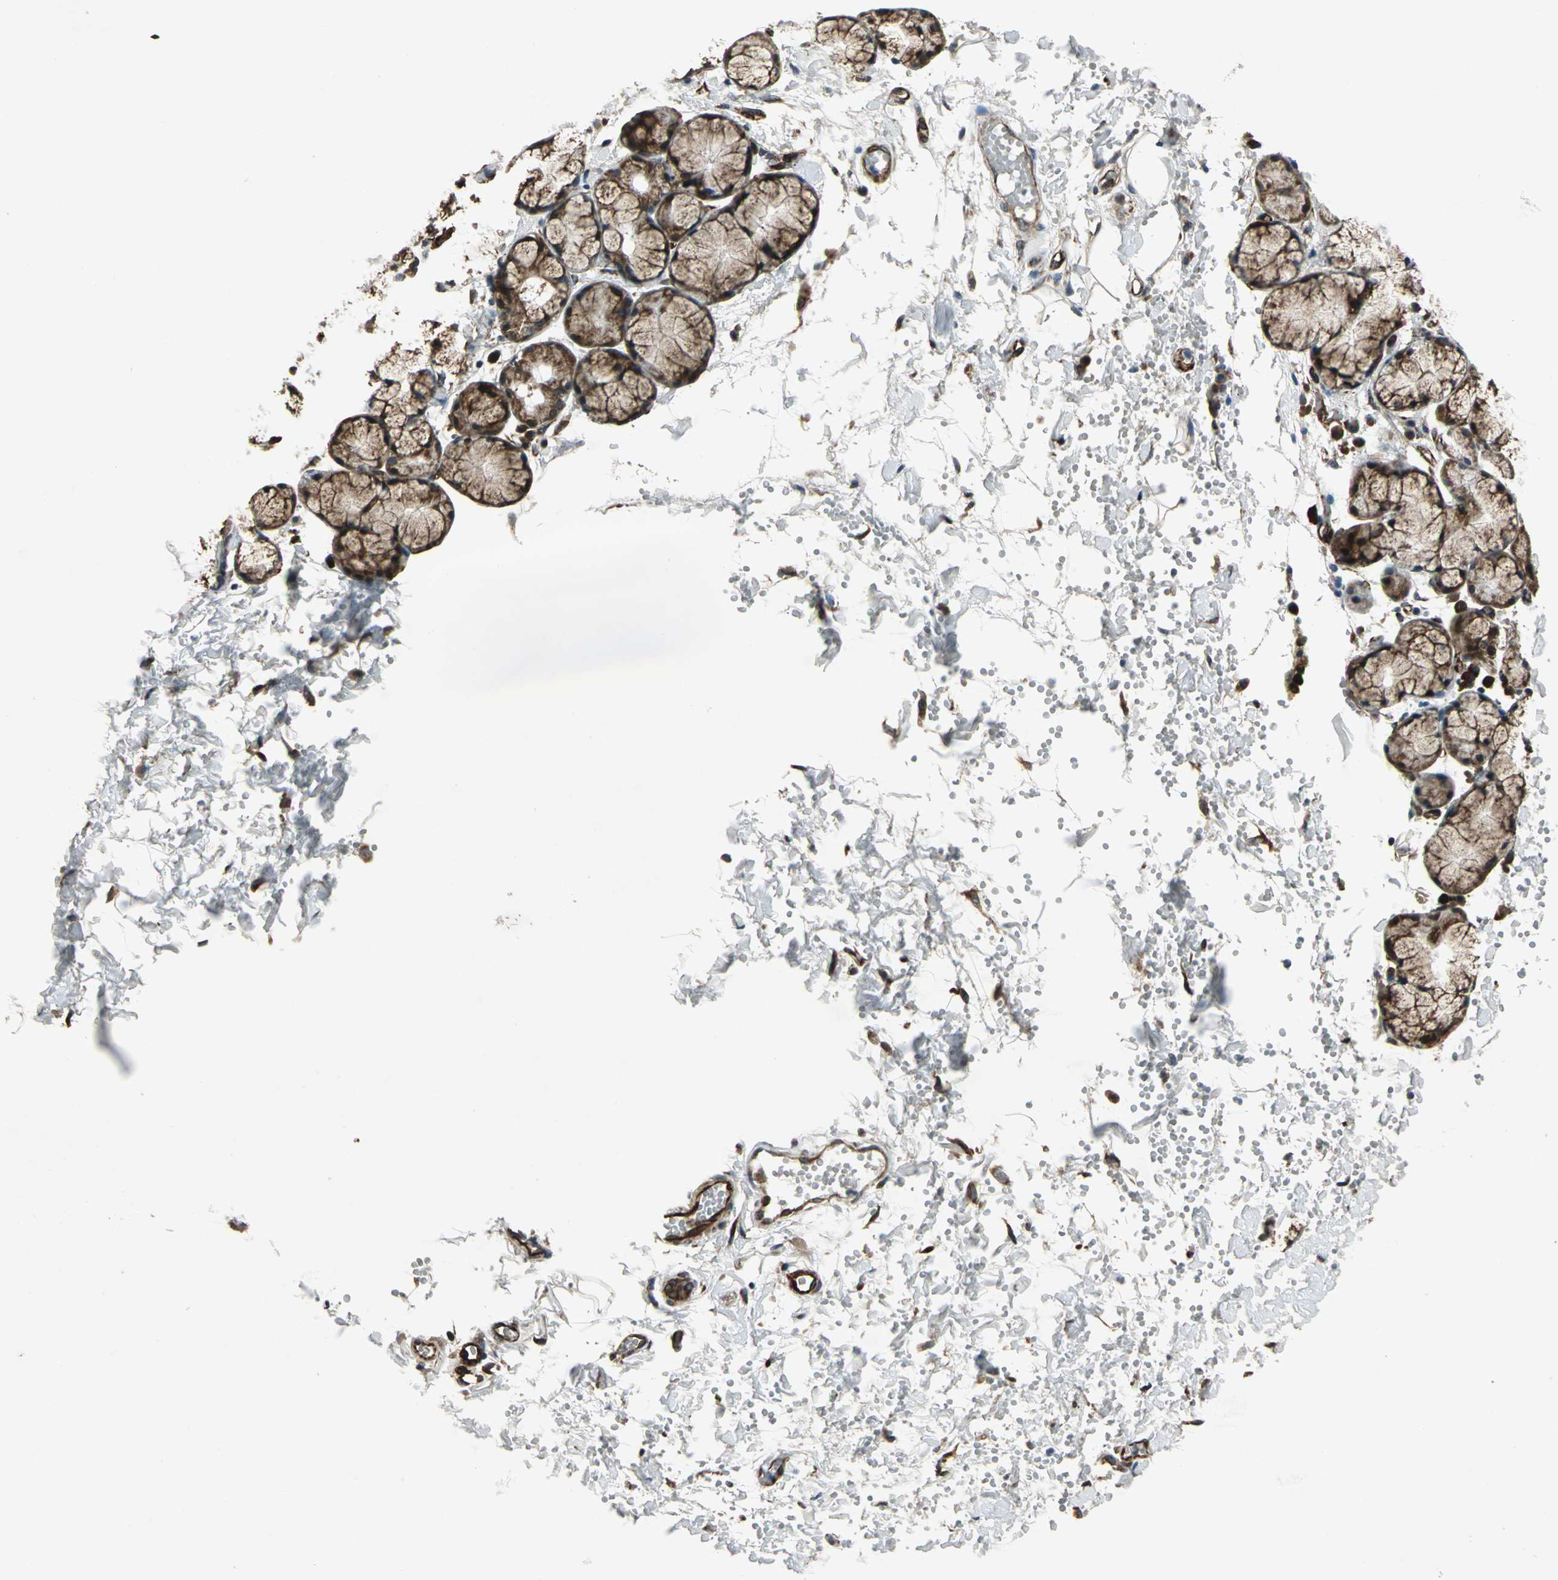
{"staining": {"intensity": "strong", "quantity": ">75%", "location": "cytoplasmic/membranous"}, "tissue": "salivary gland", "cell_type": "Glandular cells", "image_type": "normal", "snomed": [{"axis": "morphology", "description": "Normal tissue, NOS"}, {"axis": "topography", "description": "Skeletal muscle"}, {"axis": "topography", "description": "Oral tissue"}, {"axis": "topography", "description": "Salivary gland"}, {"axis": "topography", "description": "Peripheral nerve tissue"}], "caption": "High-magnification brightfield microscopy of benign salivary gland stained with DAB (brown) and counterstained with hematoxylin (blue). glandular cells exhibit strong cytoplasmic/membranous expression is appreciated in about>75% of cells.", "gene": "EXD2", "patient": {"sex": "male", "age": 54}}